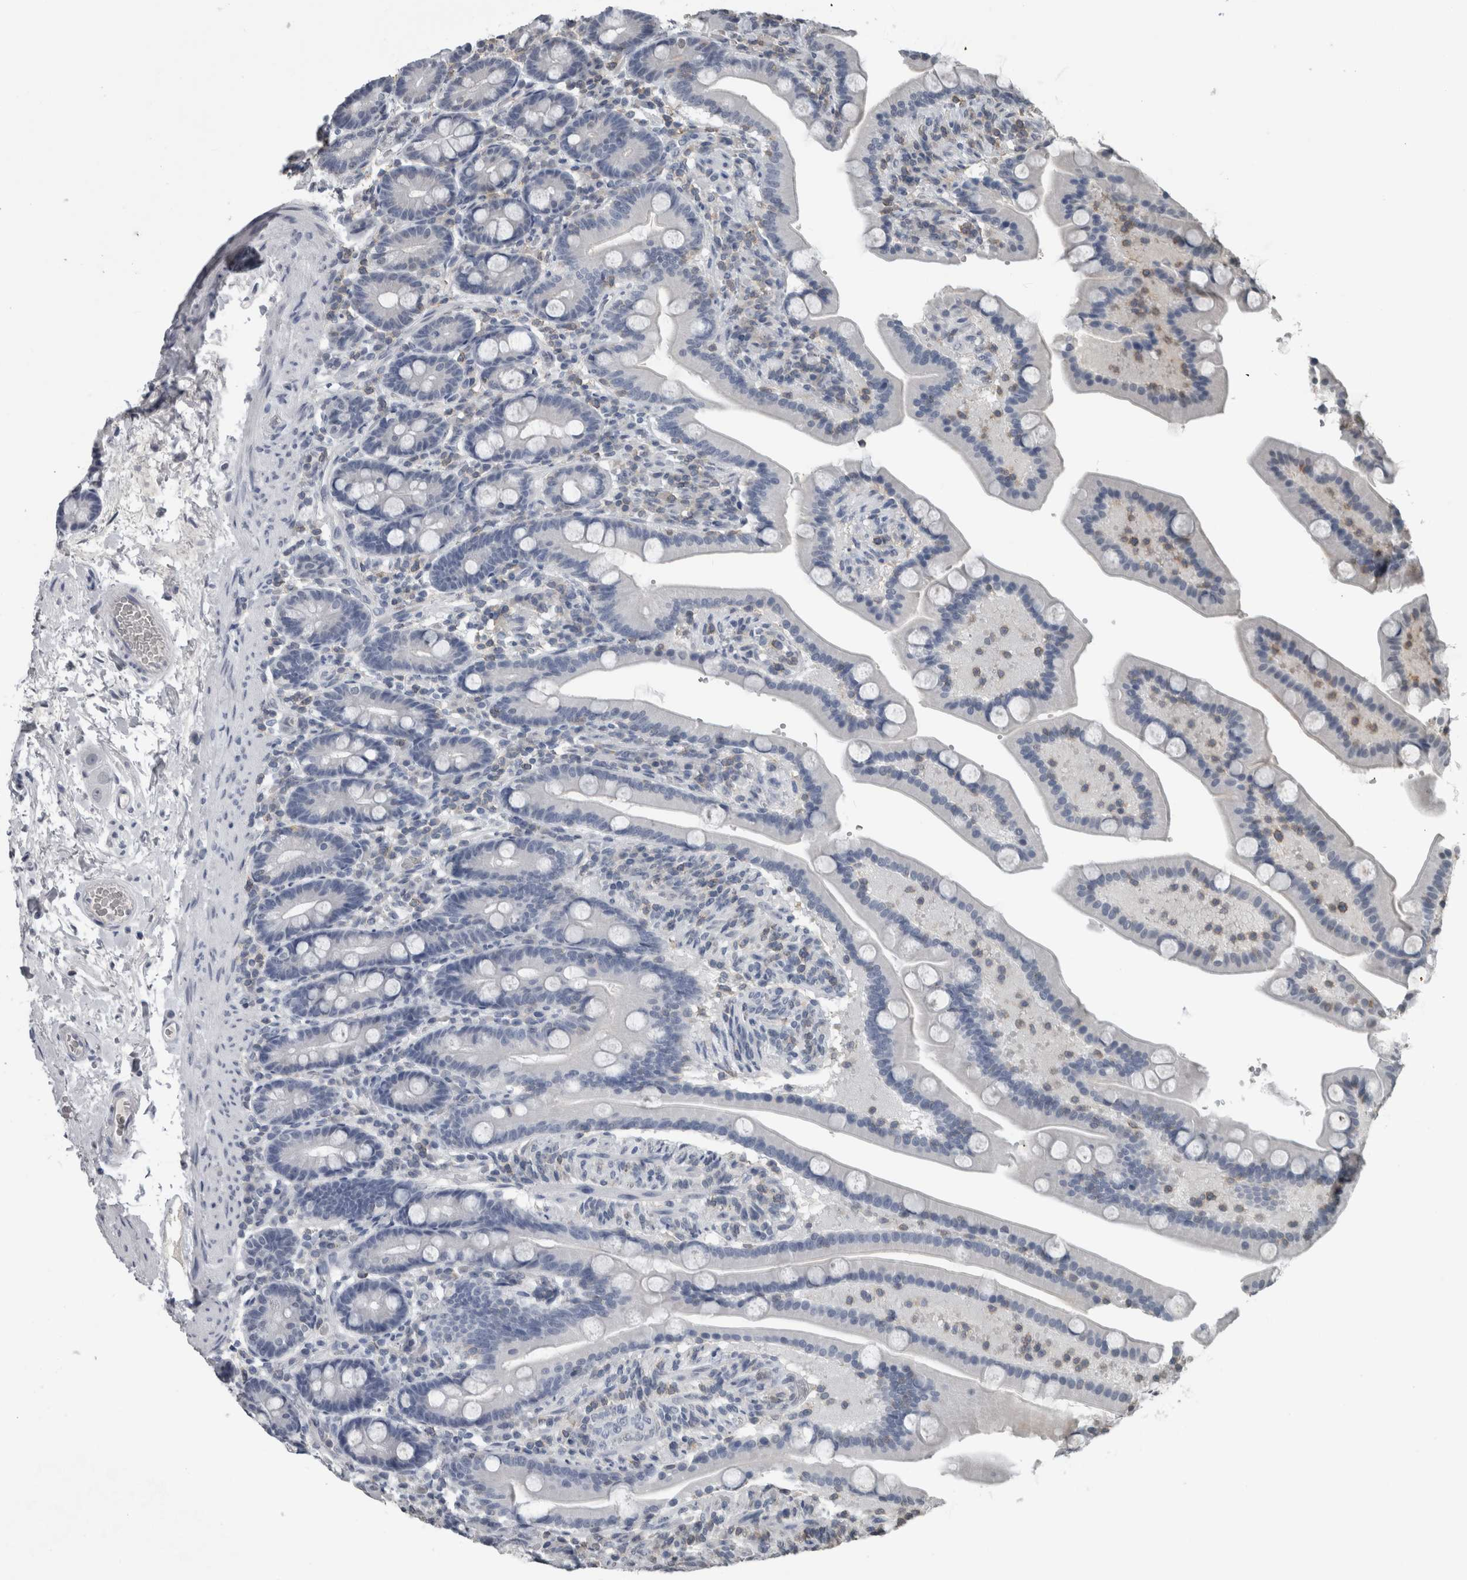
{"staining": {"intensity": "negative", "quantity": "none", "location": "none"}, "tissue": "duodenum", "cell_type": "Glandular cells", "image_type": "normal", "snomed": [{"axis": "morphology", "description": "Normal tissue, NOS"}, {"axis": "topography", "description": "Duodenum"}], "caption": "Immunohistochemistry (IHC) image of unremarkable duodenum: human duodenum stained with DAB displays no significant protein positivity in glandular cells. (DAB (3,3'-diaminobenzidine) IHC with hematoxylin counter stain).", "gene": "MAFF", "patient": {"sex": "male", "age": 54}}